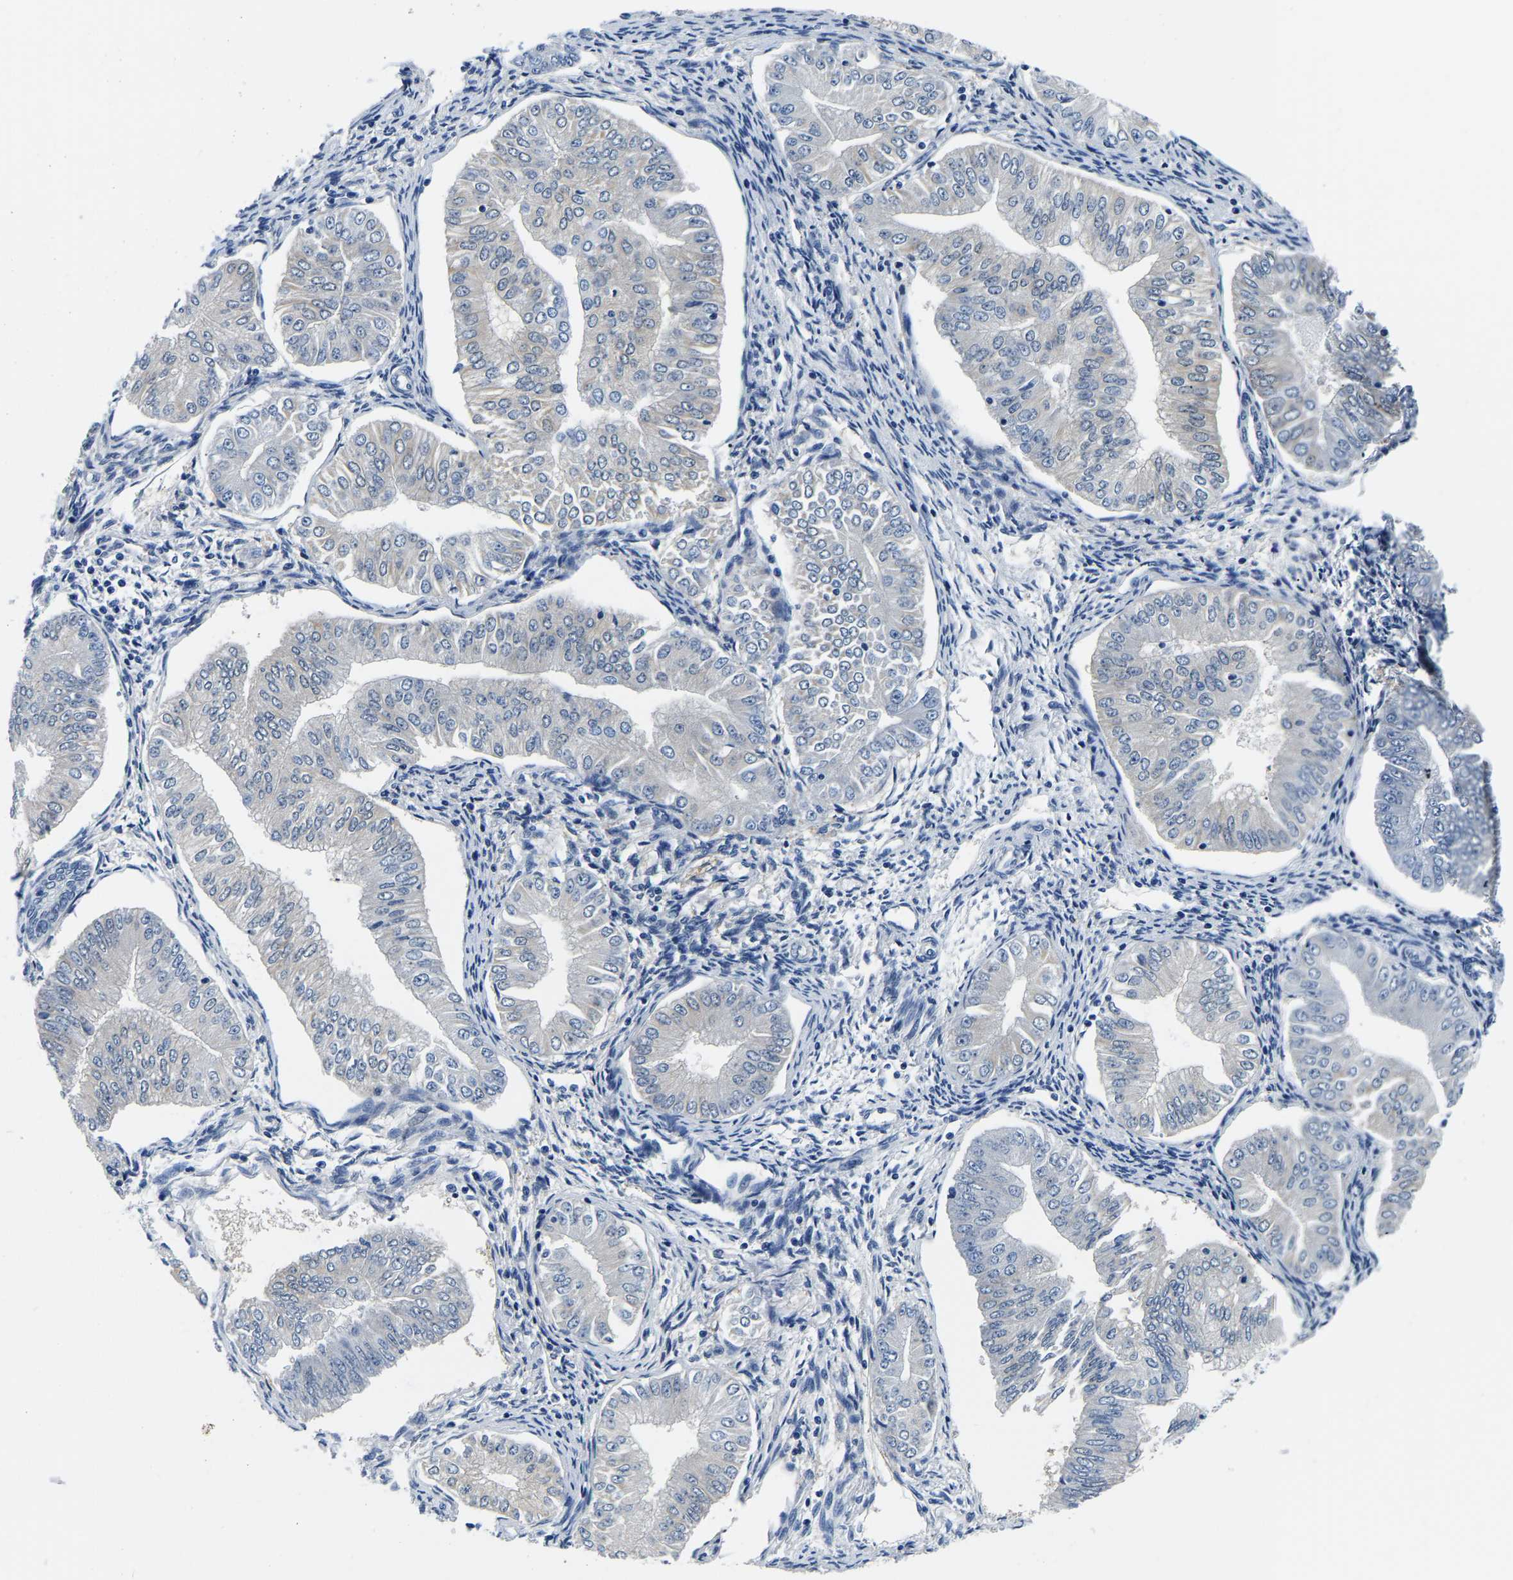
{"staining": {"intensity": "negative", "quantity": "none", "location": "none"}, "tissue": "endometrial cancer", "cell_type": "Tumor cells", "image_type": "cancer", "snomed": [{"axis": "morphology", "description": "Normal tissue, NOS"}, {"axis": "morphology", "description": "Adenocarcinoma, NOS"}, {"axis": "topography", "description": "Endometrium"}], "caption": "Immunohistochemistry of human endometrial cancer displays no expression in tumor cells.", "gene": "ACO1", "patient": {"sex": "female", "age": 53}}